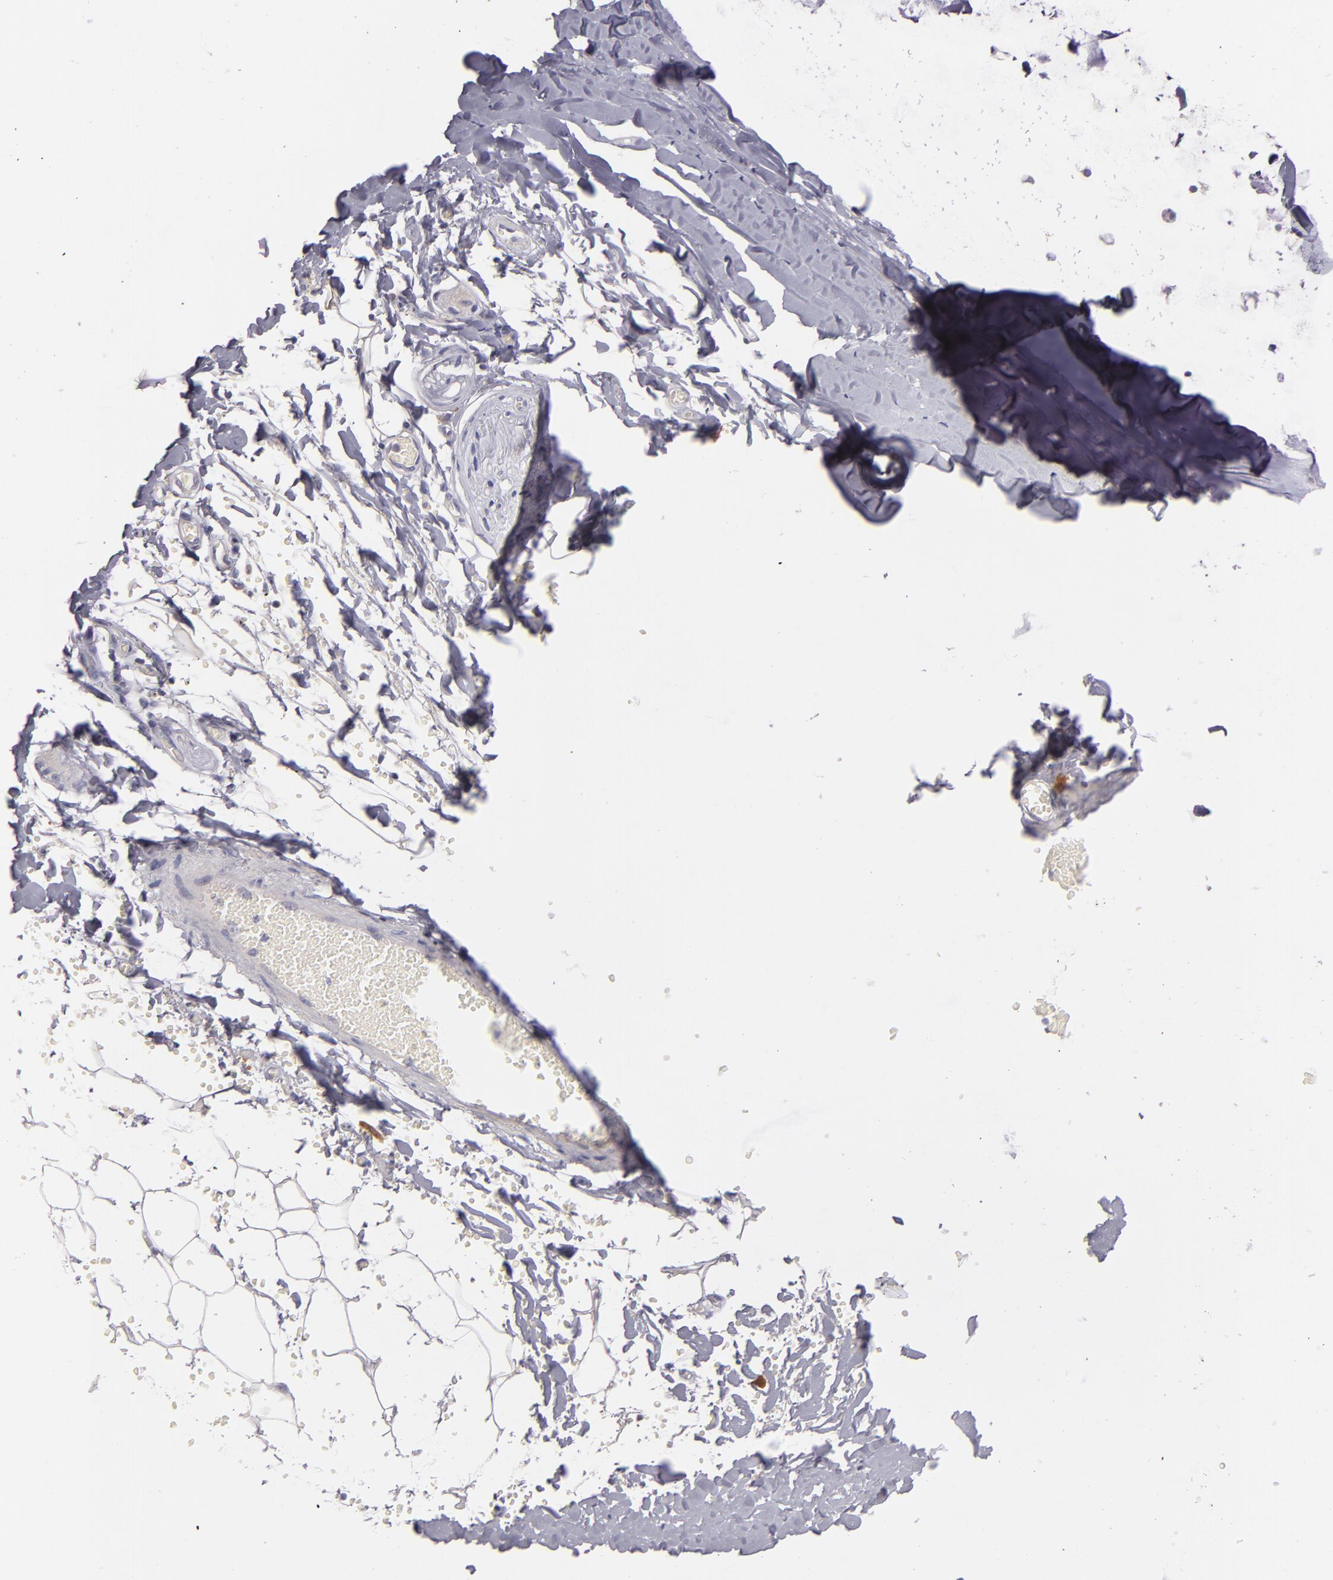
{"staining": {"intensity": "negative", "quantity": "none", "location": "none"}, "tissue": "adipose tissue", "cell_type": "Adipocytes", "image_type": "normal", "snomed": [{"axis": "morphology", "description": "Normal tissue, NOS"}, {"axis": "topography", "description": "Bronchus"}, {"axis": "topography", "description": "Lung"}], "caption": "IHC micrograph of normal adipose tissue: human adipose tissue stained with DAB (3,3'-diaminobenzidine) reveals no significant protein staining in adipocytes.", "gene": "CD83", "patient": {"sex": "female", "age": 56}}